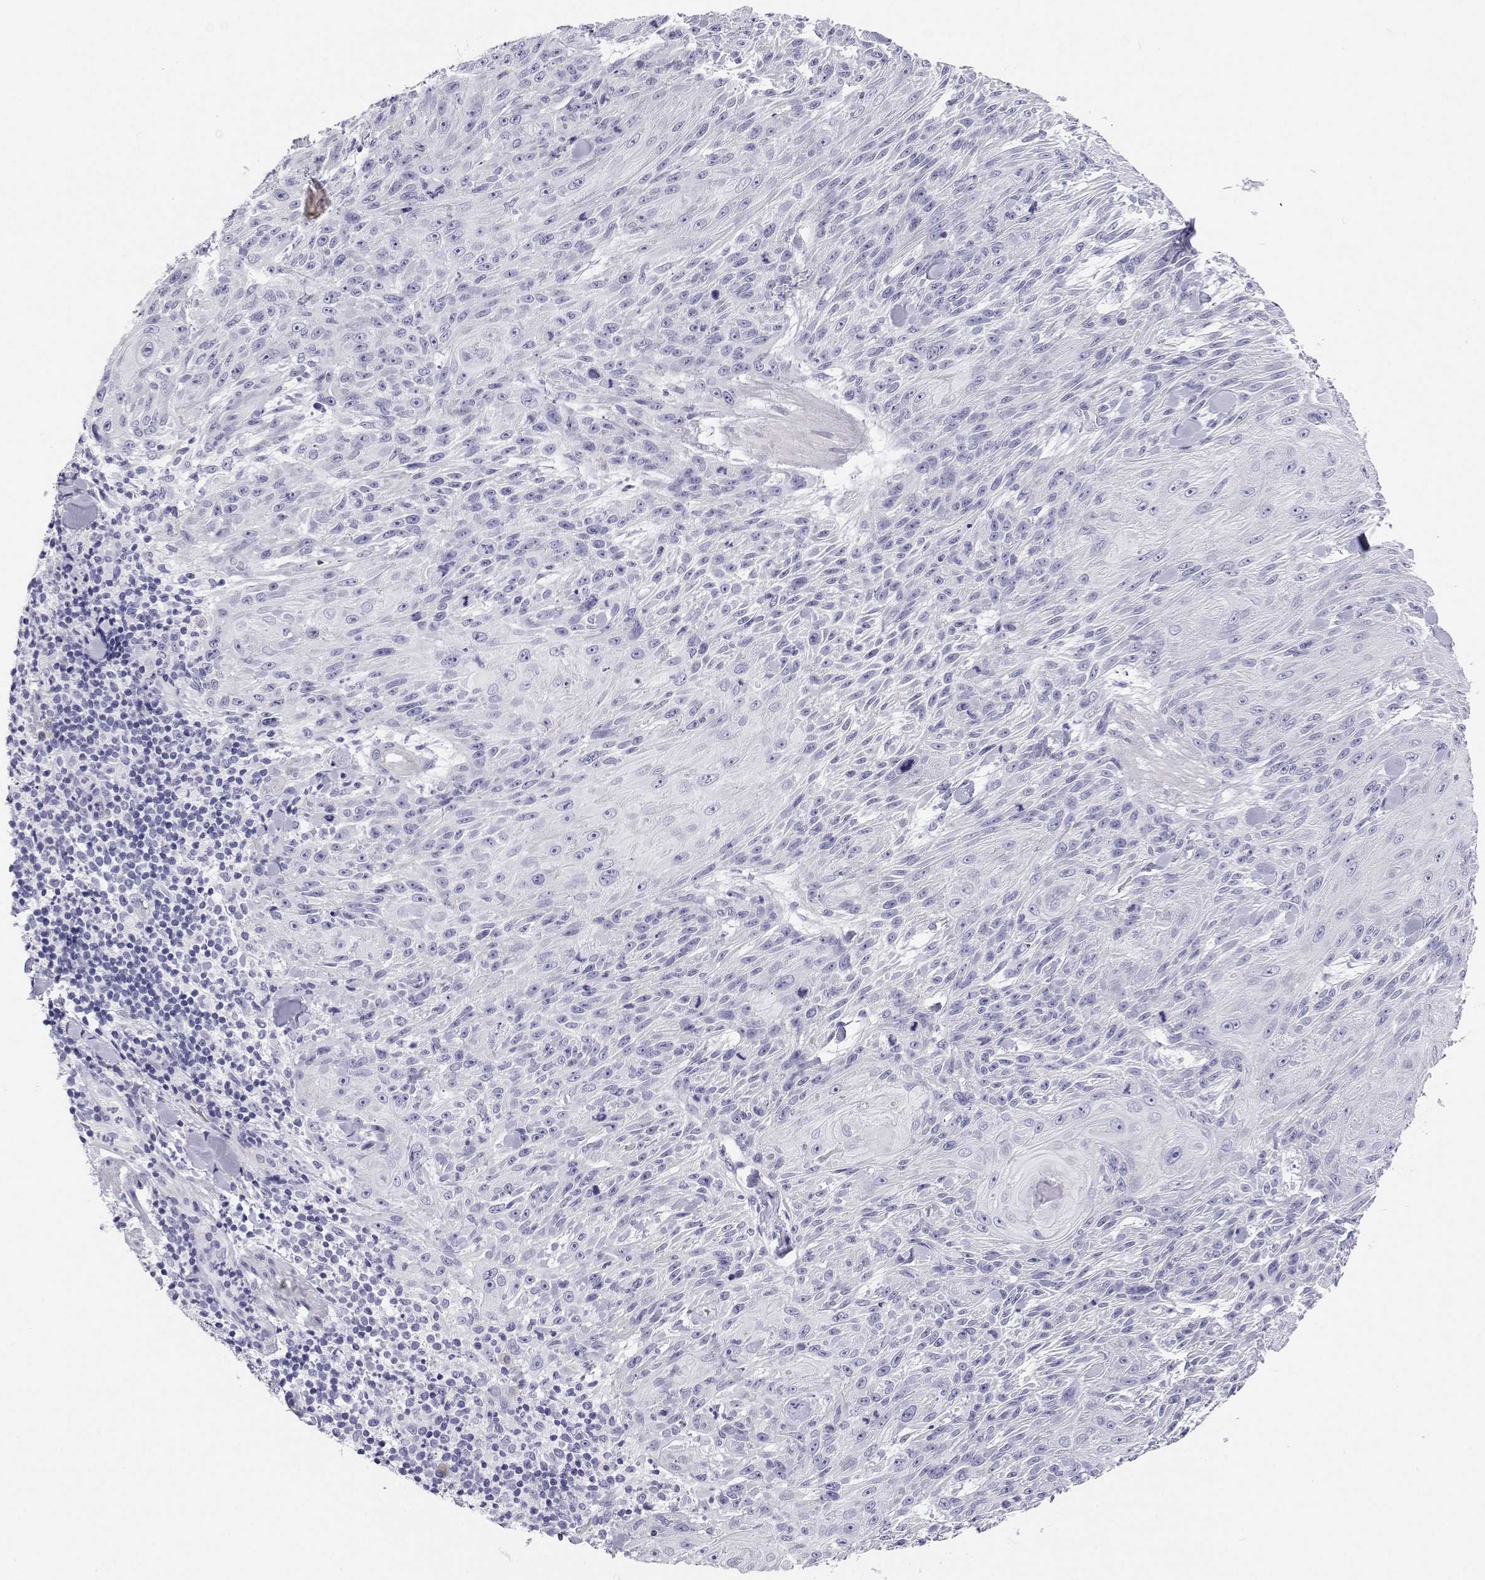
{"staining": {"intensity": "negative", "quantity": "none", "location": "none"}, "tissue": "skin cancer", "cell_type": "Tumor cells", "image_type": "cancer", "snomed": [{"axis": "morphology", "description": "Squamous cell carcinoma, NOS"}, {"axis": "topography", "description": "Skin"}], "caption": "A high-resolution micrograph shows immunohistochemistry (IHC) staining of skin cancer, which demonstrates no significant staining in tumor cells.", "gene": "BHMT", "patient": {"sex": "male", "age": 88}}